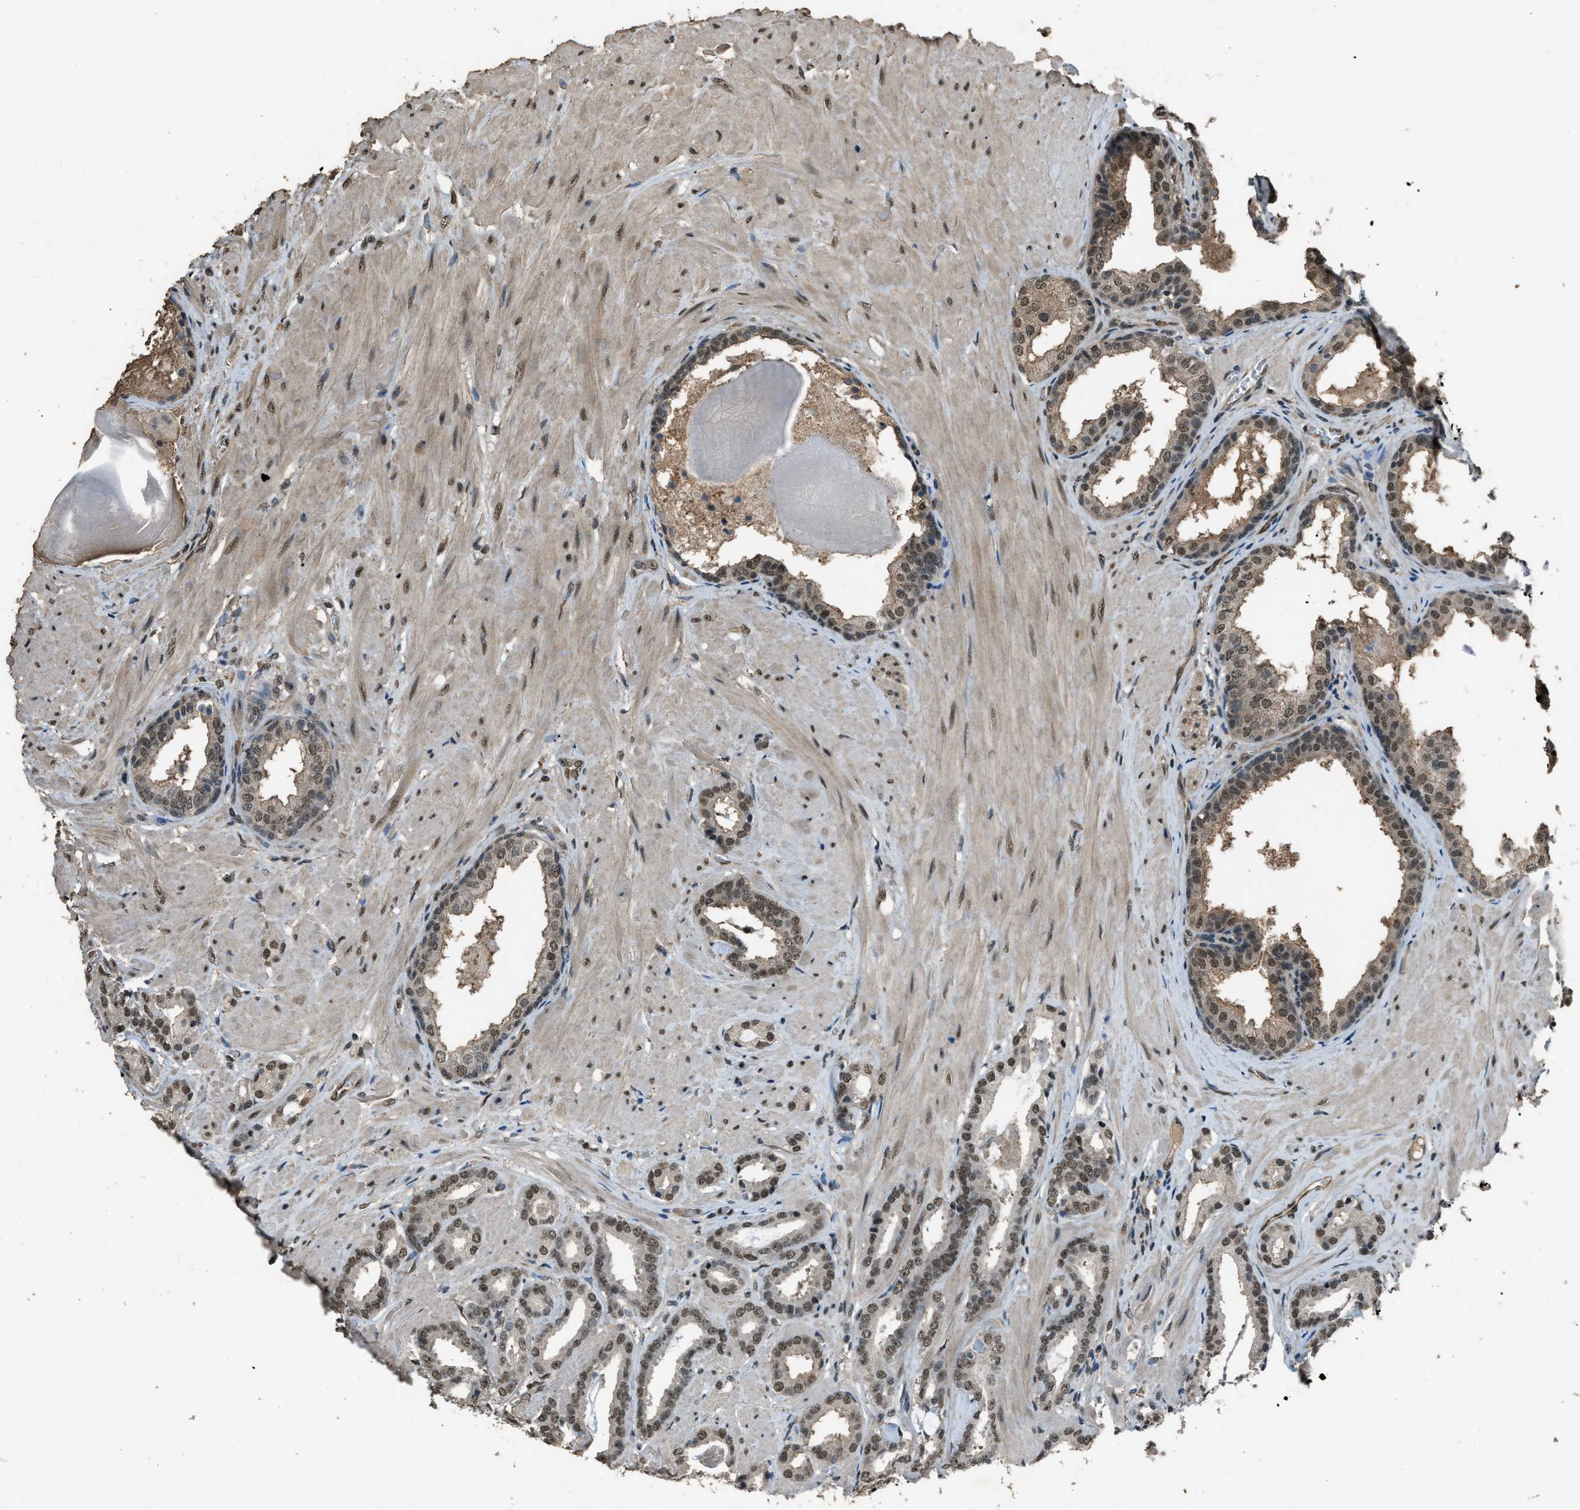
{"staining": {"intensity": "moderate", "quantity": ">75%", "location": "nuclear"}, "tissue": "prostate cancer", "cell_type": "Tumor cells", "image_type": "cancer", "snomed": [{"axis": "morphology", "description": "Adenocarcinoma, Low grade"}, {"axis": "topography", "description": "Prostate"}], "caption": "Prostate adenocarcinoma (low-grade) stained with DAB (3,3'-diaminobenzidine) IHC reveals medium levels of moderate nuclear staining in about >75% of tumor cells.", "gene": "SERTAD2", "patient": {"sex": "male", "age": 53}}